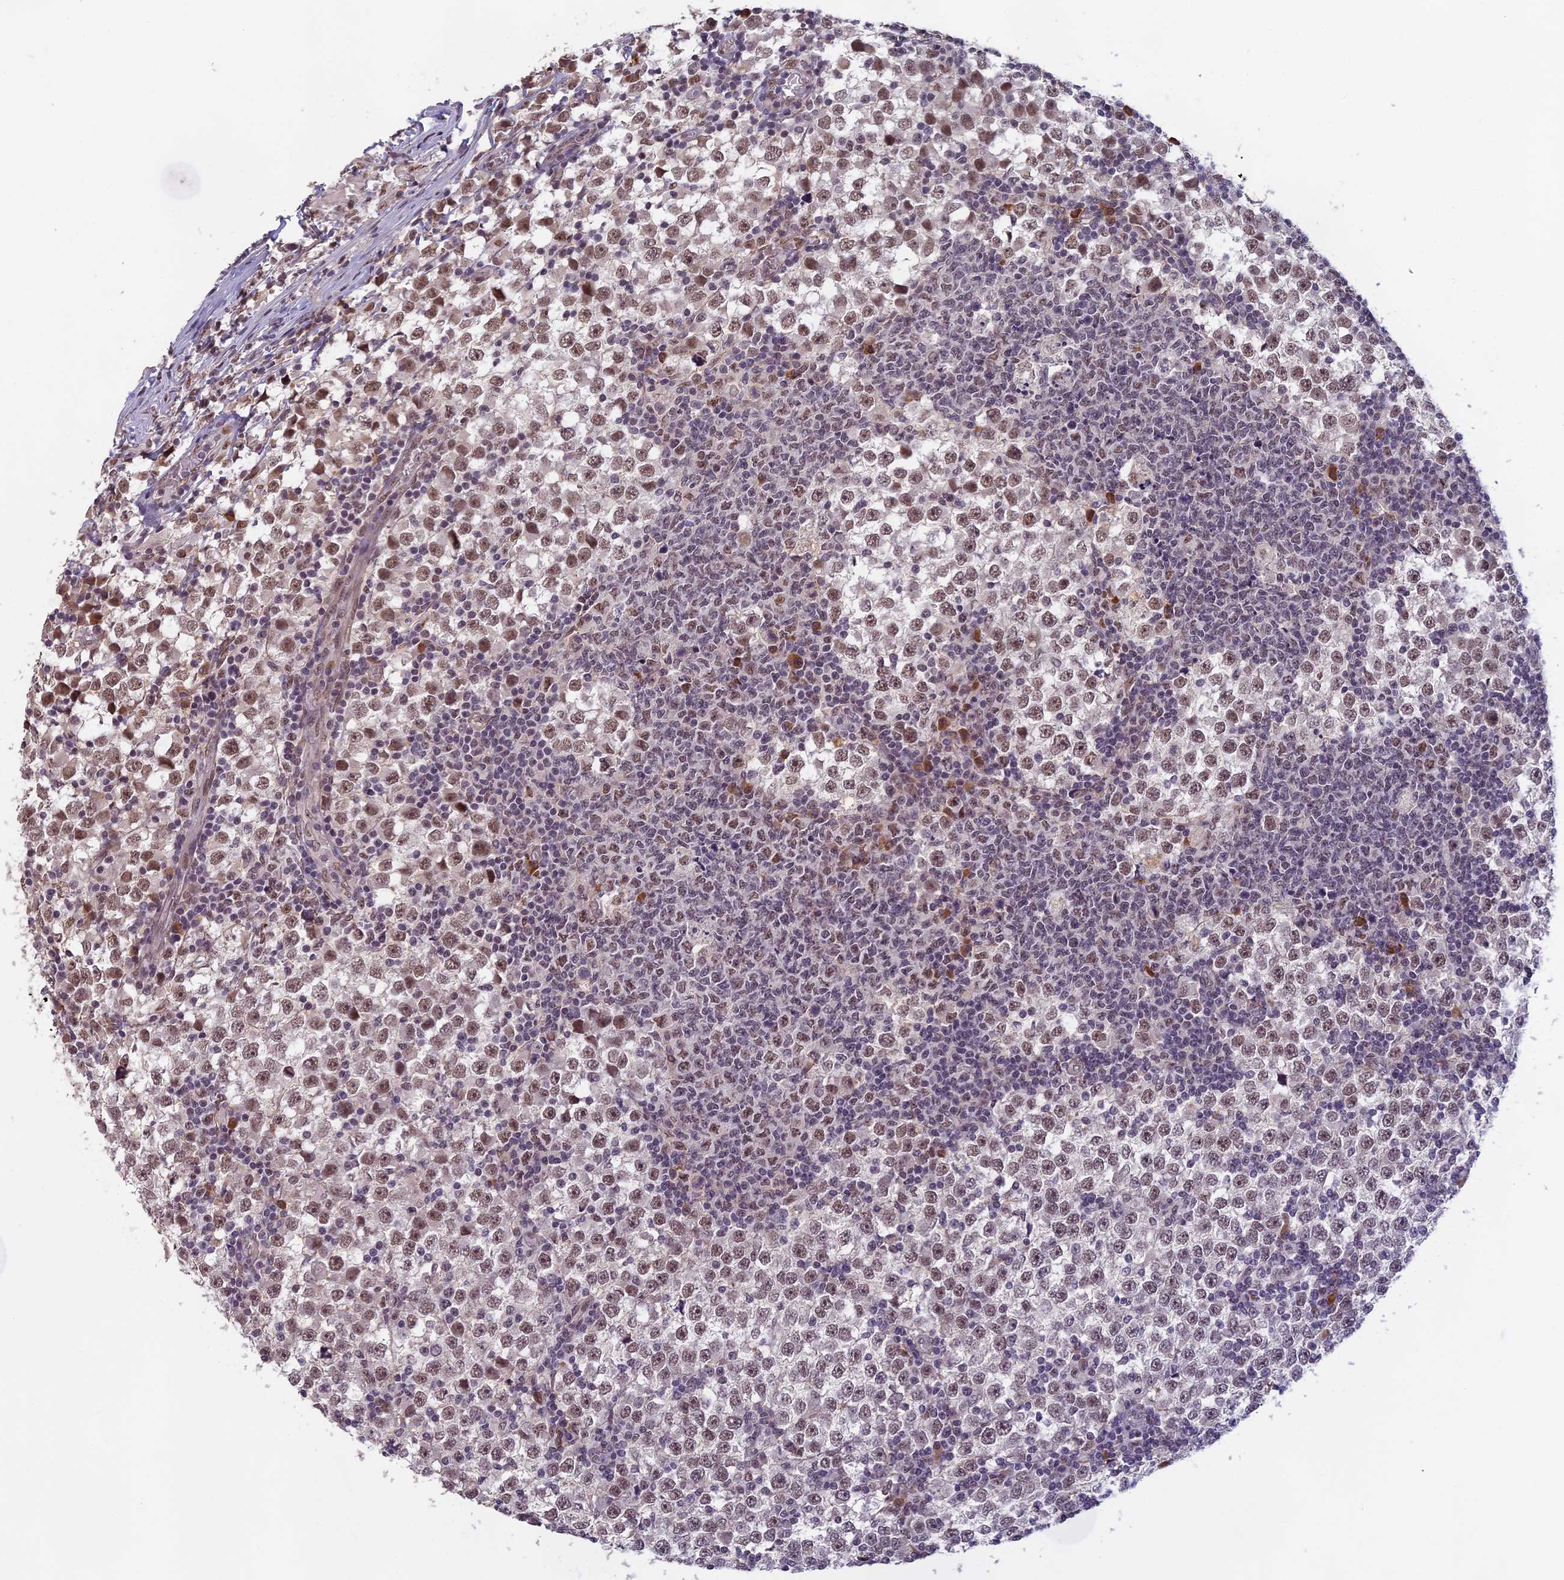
{"staining": {"intensity": "moderate", "quantity": "25%-75%", "location": "nuclear"}, "tissue": "testis cancer", "cell_type": "Tumor cells", "image_type": "cancer", "snomed": [{"axis": "morphology", "description": "Seminoma, NOS"}, {"axis": "topography", "description": "Testis"}], "caption": "High-magnification brightfield microscopy of seminoma (testis) stained with DAB (3,3'-diaminobenzidine) (brown) and counterstained with hematoxylin (blue). tumor cells exhibit moderate nuclear positivity is seen in approximately25%-75% of cells. (IHC, brightfield microscopy, high magnification).", "gene": "MORF4L1", "patient": {"sex": "male", "age": 65}}